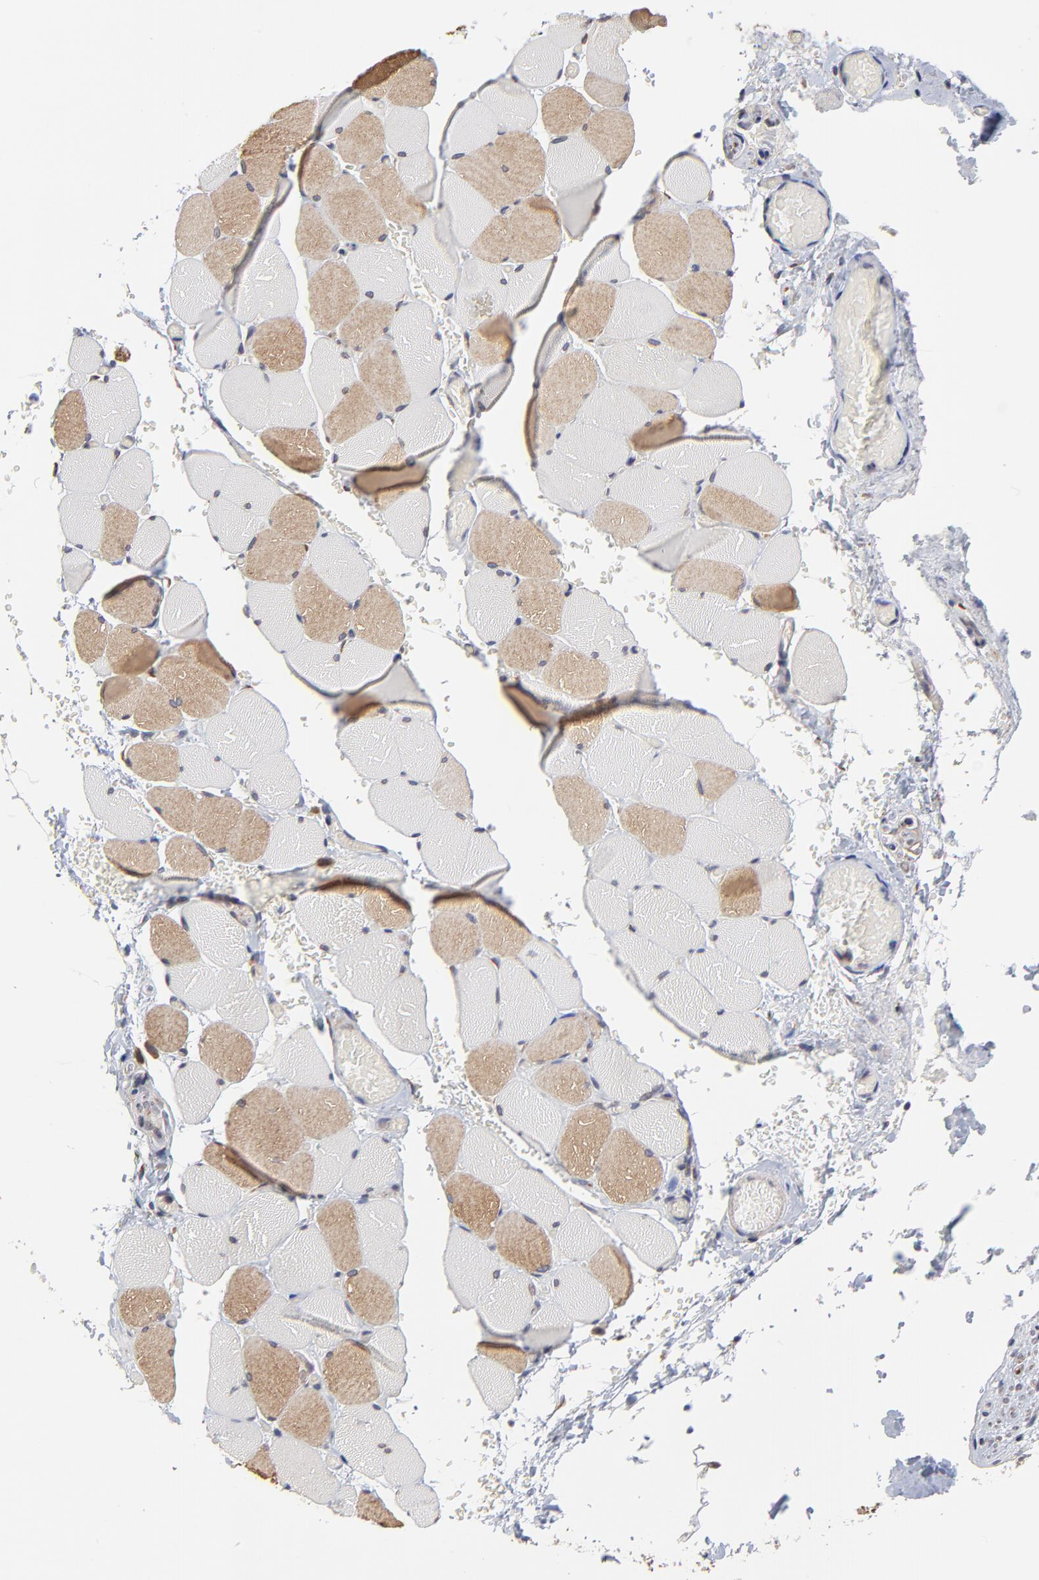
{"staining": {"intensity": "weak", "quantity": "<25%", "location": "cytoplasmic/membranous"}, "tissue": "skeletal muscle", "cell_type": "Myocytes", "image_type": "normal", "snomed": [{"axis": "morphology", "description": "Normal tissue, NOS"}, {"axis": "topography", "description": "Skeletal muscle"}, {"axis": "topography", "description": "Soft tissue"}], "caption": "Immunohistochemical staining of normal skeletal muscle exhibits no significant staining in myocytes. (DAB (3,3'-diaminobenzidine) immunohistochemistry (IHC) with hematoxylin counter stain).", "gene": "ZNF550", "patient": {"sex": "female", "age": 58}}